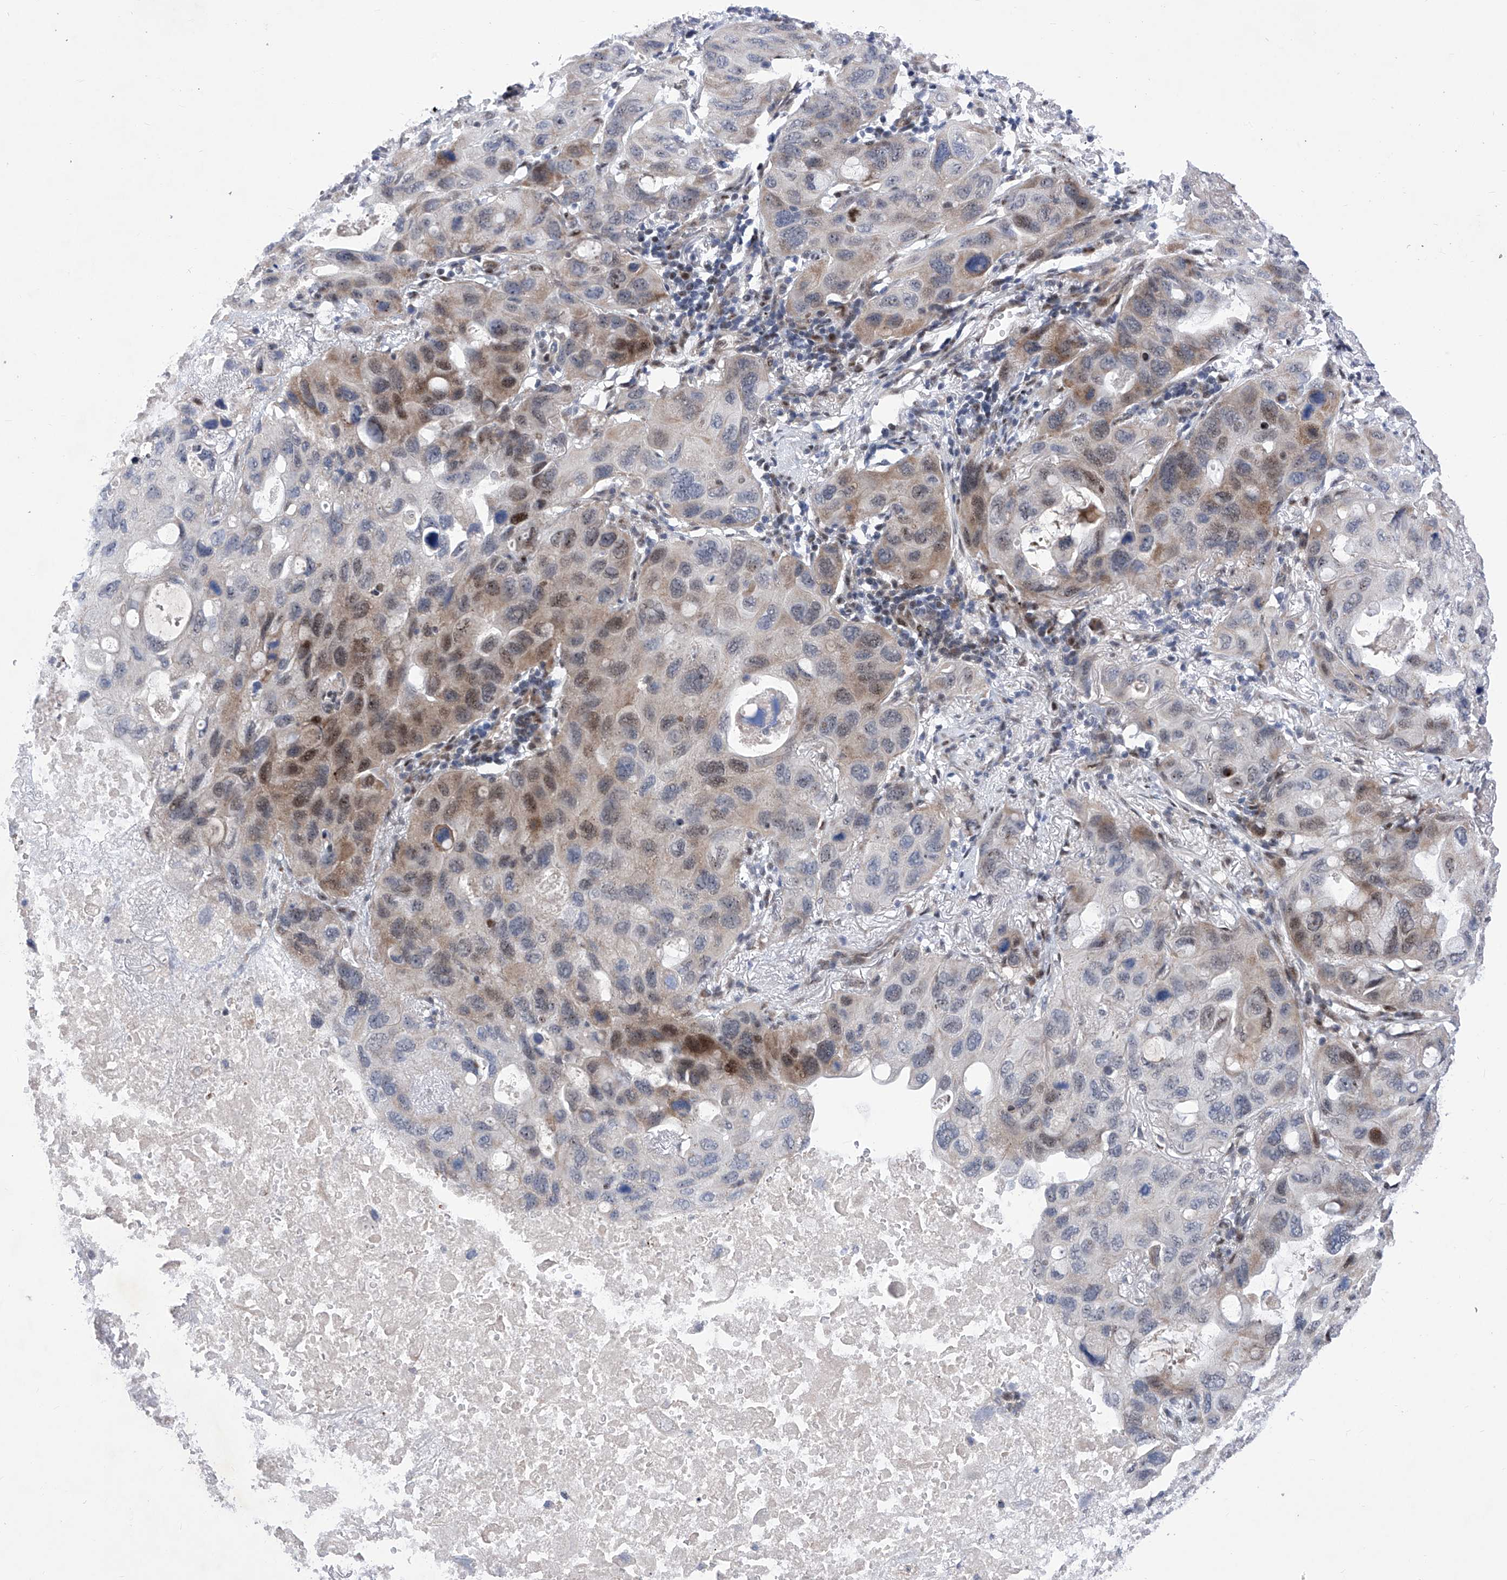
{"staining": {"intensity": "moderate", "quantity": "<25%", "location": "cytoplasmic/membranous,nuclear"}, "tissue": "lung cancer", "cell_type": "Tumor cells", "image_type": "cancer", "snomed": [{"axis": "morphology", "description": "Squamous cell carcinoma, NOS"}, {"axis": "topography", "description": "Lung"}], "caption": "A brown stain highlights moderate cytoplasmic/membranous and nuclear staining of a protein in human squamous cell carcinoma (lung) tumor cells. The staining was performed using DAB, with brown indicating positive protein expression. Nuclei are stained blue with hematoxylin.", "gene": "NUFIP1", "patient": {"sex": "female", "age": 73}}